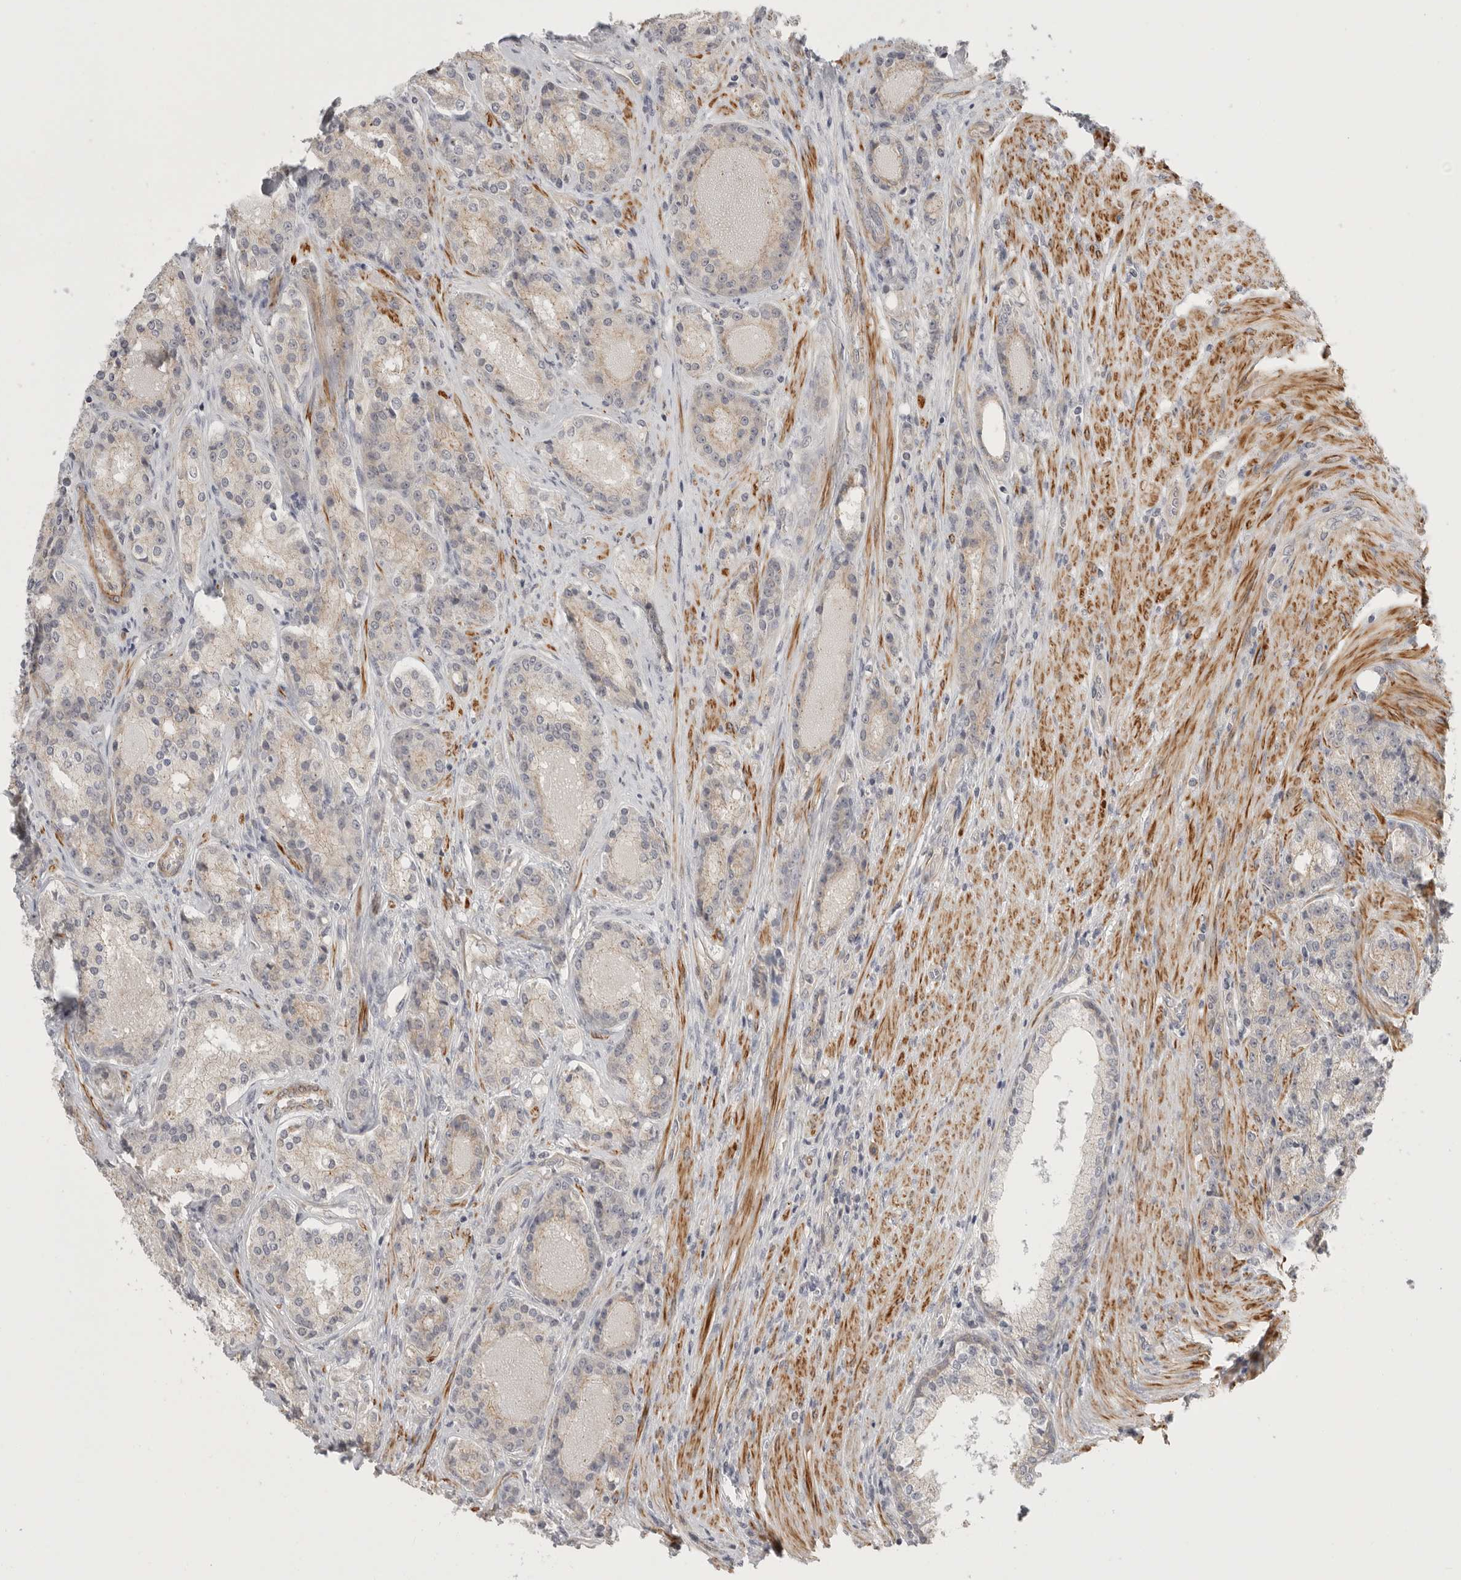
{"staining": {"intensity": "weak", "quantity": "<25%", "location": "cytoplasmic/membranous"}, "tissue": "prostate cancer", "cell_type": "Tumor cells", "image_type": "cancer", "snomed": [{"axis": "morphology", "description": "Adenocarcinoma, High grade"}, {"axis": "topography", "description": "Prostate"}], "caption": "DAB (3,3'-diaminobenzidine) immunohistochemical staining of human prostate cancer (adenocarcinoma (high-grade)) reveals no significant positivity in tumor cells. (Stains: DAB (3,3'-diaminobenzidine) immunohistochemistry with hematoxylin counter stain, Microscopy: brightfield microscopy at high magnification).", "gene": "STAB2", "patient": {"sex": "male", "age": 60}}